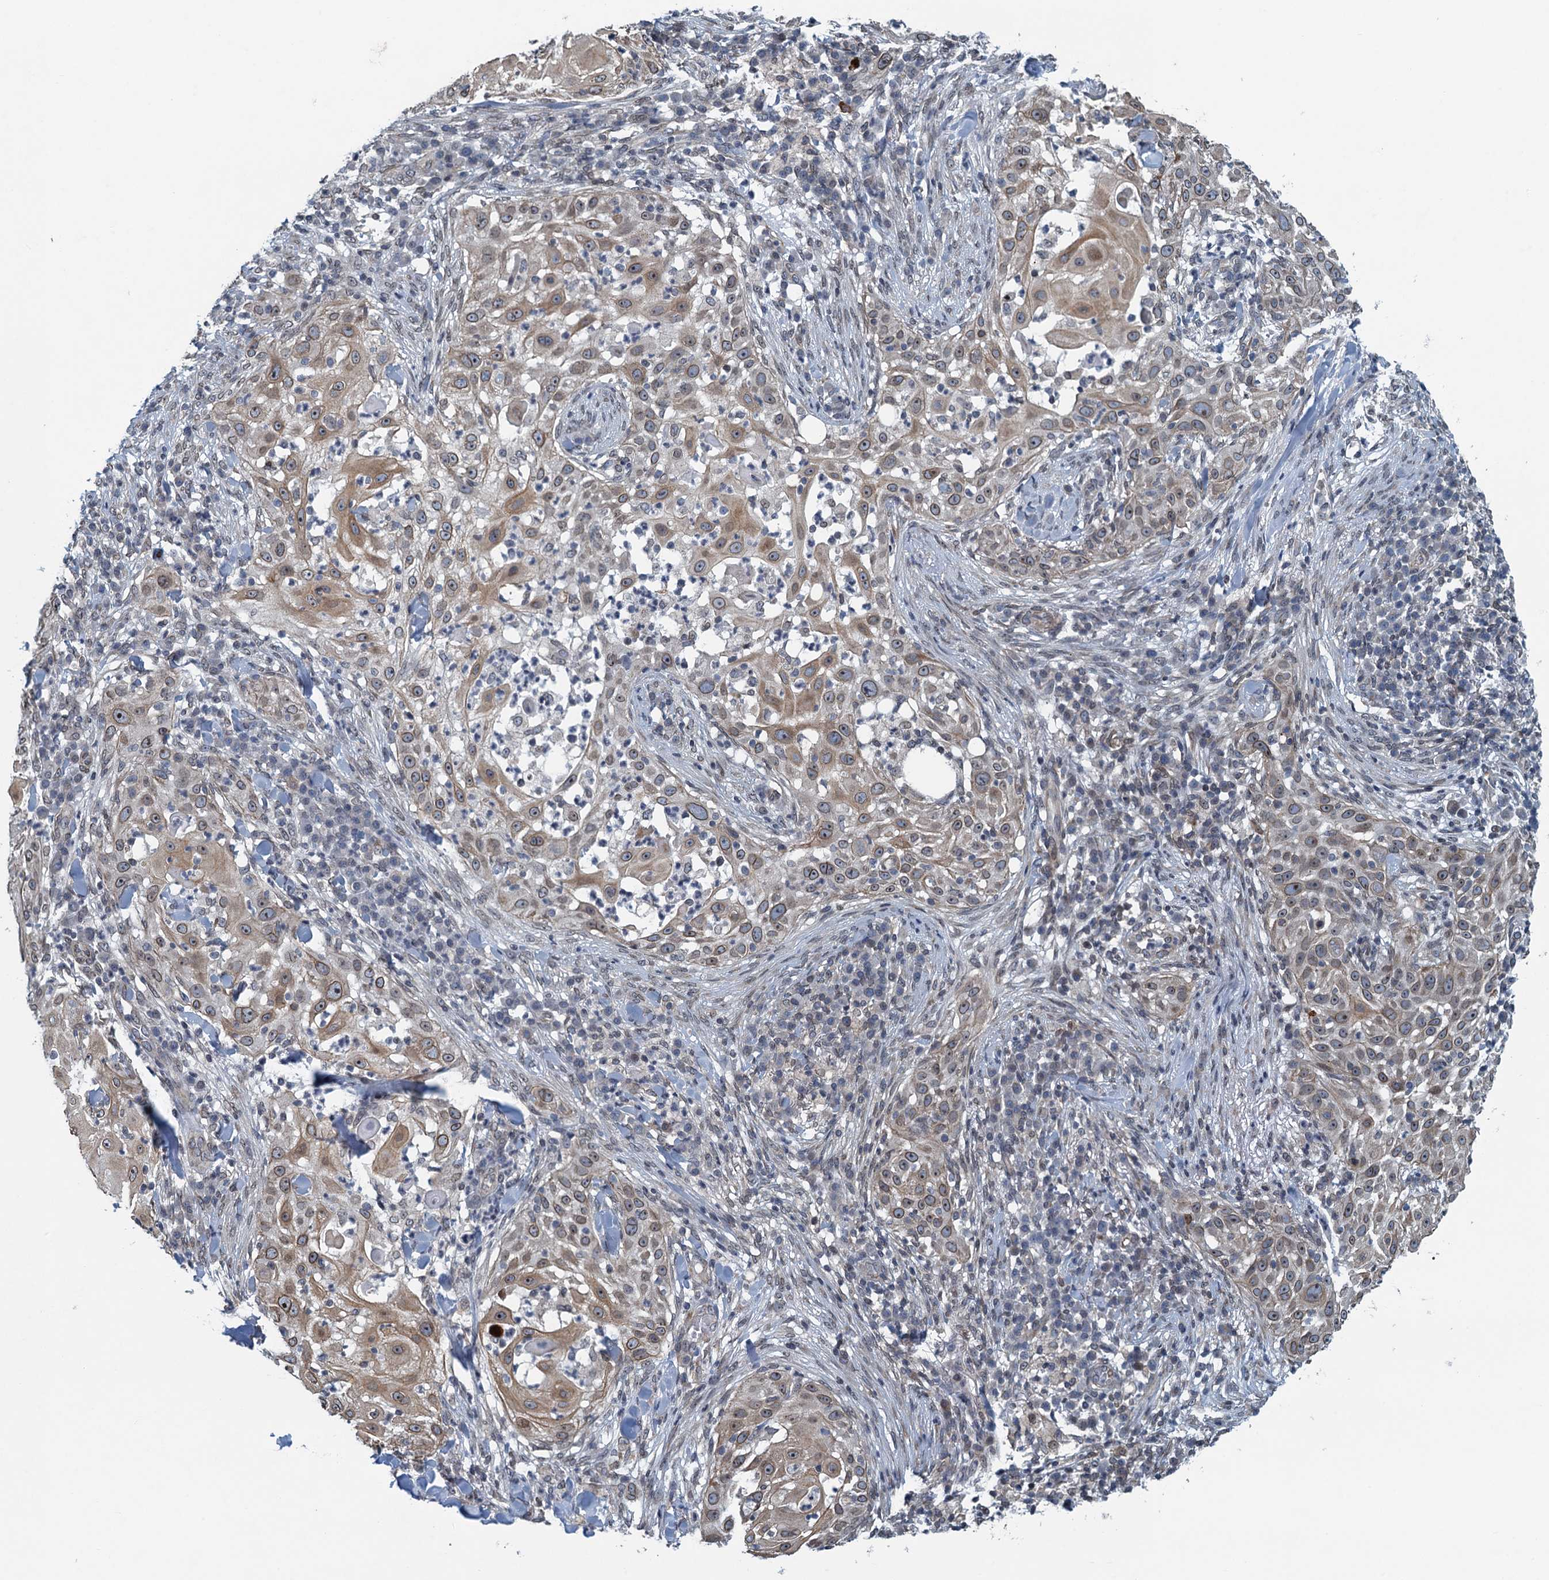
{"staining": {"intensity": "moderate", "quantity": "25%-75%", "location": "cytoplasmic/membranous,nuclear"}, "tissue": "skin cancer", "cell_type": "Tumor cells", "image_type": "cancer", "snomed": [{"axis": "morphology", "description": "Squamous cell carcinoma, NOS"}, {"axis": "topography", "description": "Skin"}], "caption": "Protein staining of skin squamous cell carcinoma tissue demonstrates moderate cytoplasmic/membranous and nuclear expression in approximately 25%-75% of tumor cells.", "gene": "CCDC34", "patient": {"sex": "female", "age": 44}}